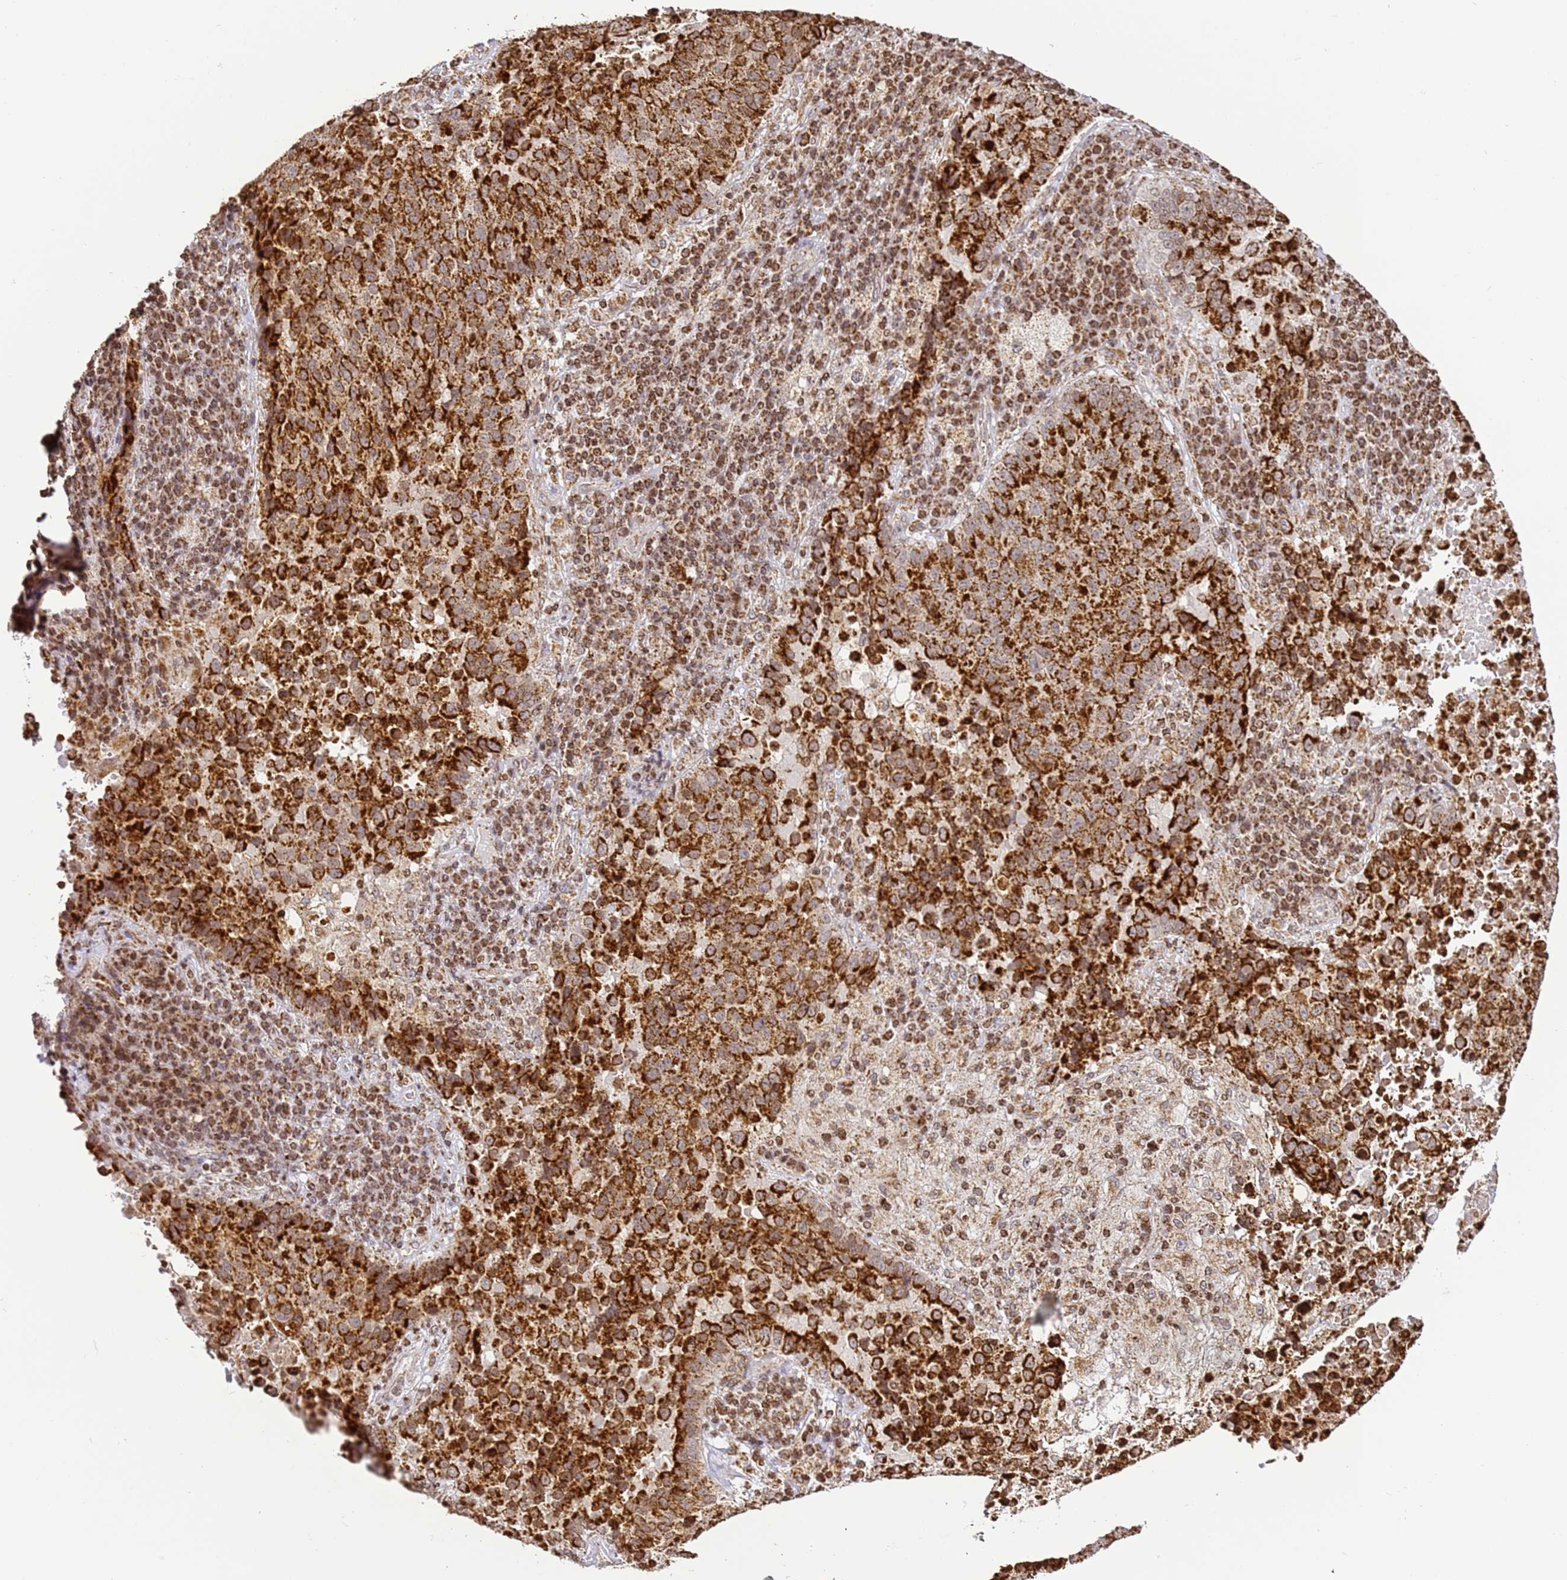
{"staining": {"intensity": "strong", "quantity": ">75%", "location": "cytoplasmic/membranous"}, "tissue": "lung cancer", "cell_type": "Tumor cells", "image_type": "cancer", "snomed": [{"axis": "morphology", "description": "Squamous cell carcinoma, NOS"}, {"axis": "topography", "description": "Lung"}], "caption": "Strong cytoplasmic/membranous staining for a protein is seen in about >75% of tumor cells of lung cancer using IHC.", "gene": "HSPE1", "patient": {"sex": "male", "age": 73}}